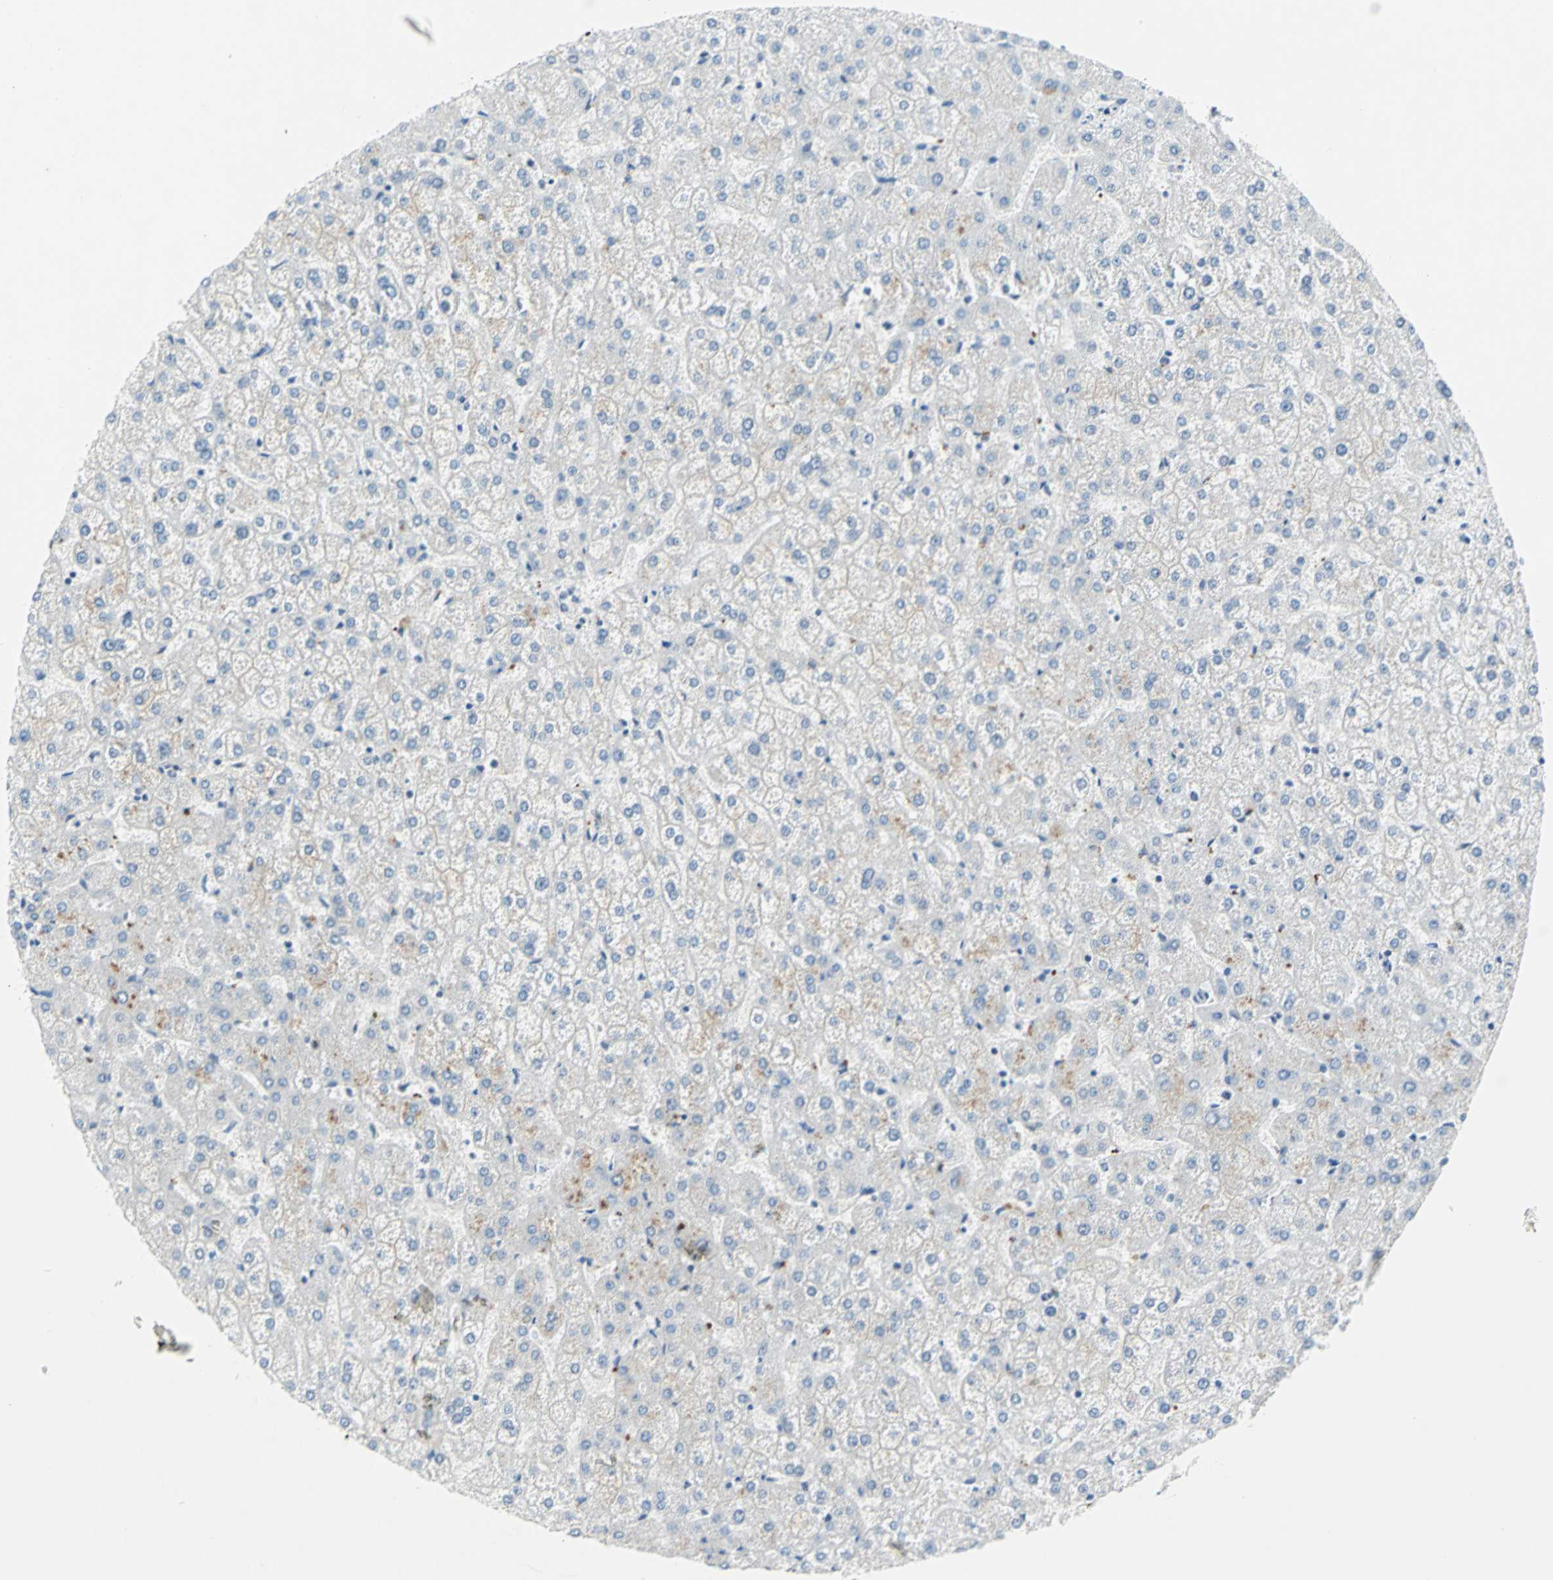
{"staining": {"intensity": "negative", "quantity": "none", "location": "none"}, "tissue": "liver", "cell_type": "Cholangiocytes", "image_type": "normal", "snomed": [{"axis": "morphology", "description": "Normal tissue, NOS"}, {"axis": "topography", "description": "Liver"}], "caption": "Image shows no significant protein positivity in cholangiocytes of unremarkable liver.", "gene": "PIN1", "patient": {"sex": "female", "age": 32}}